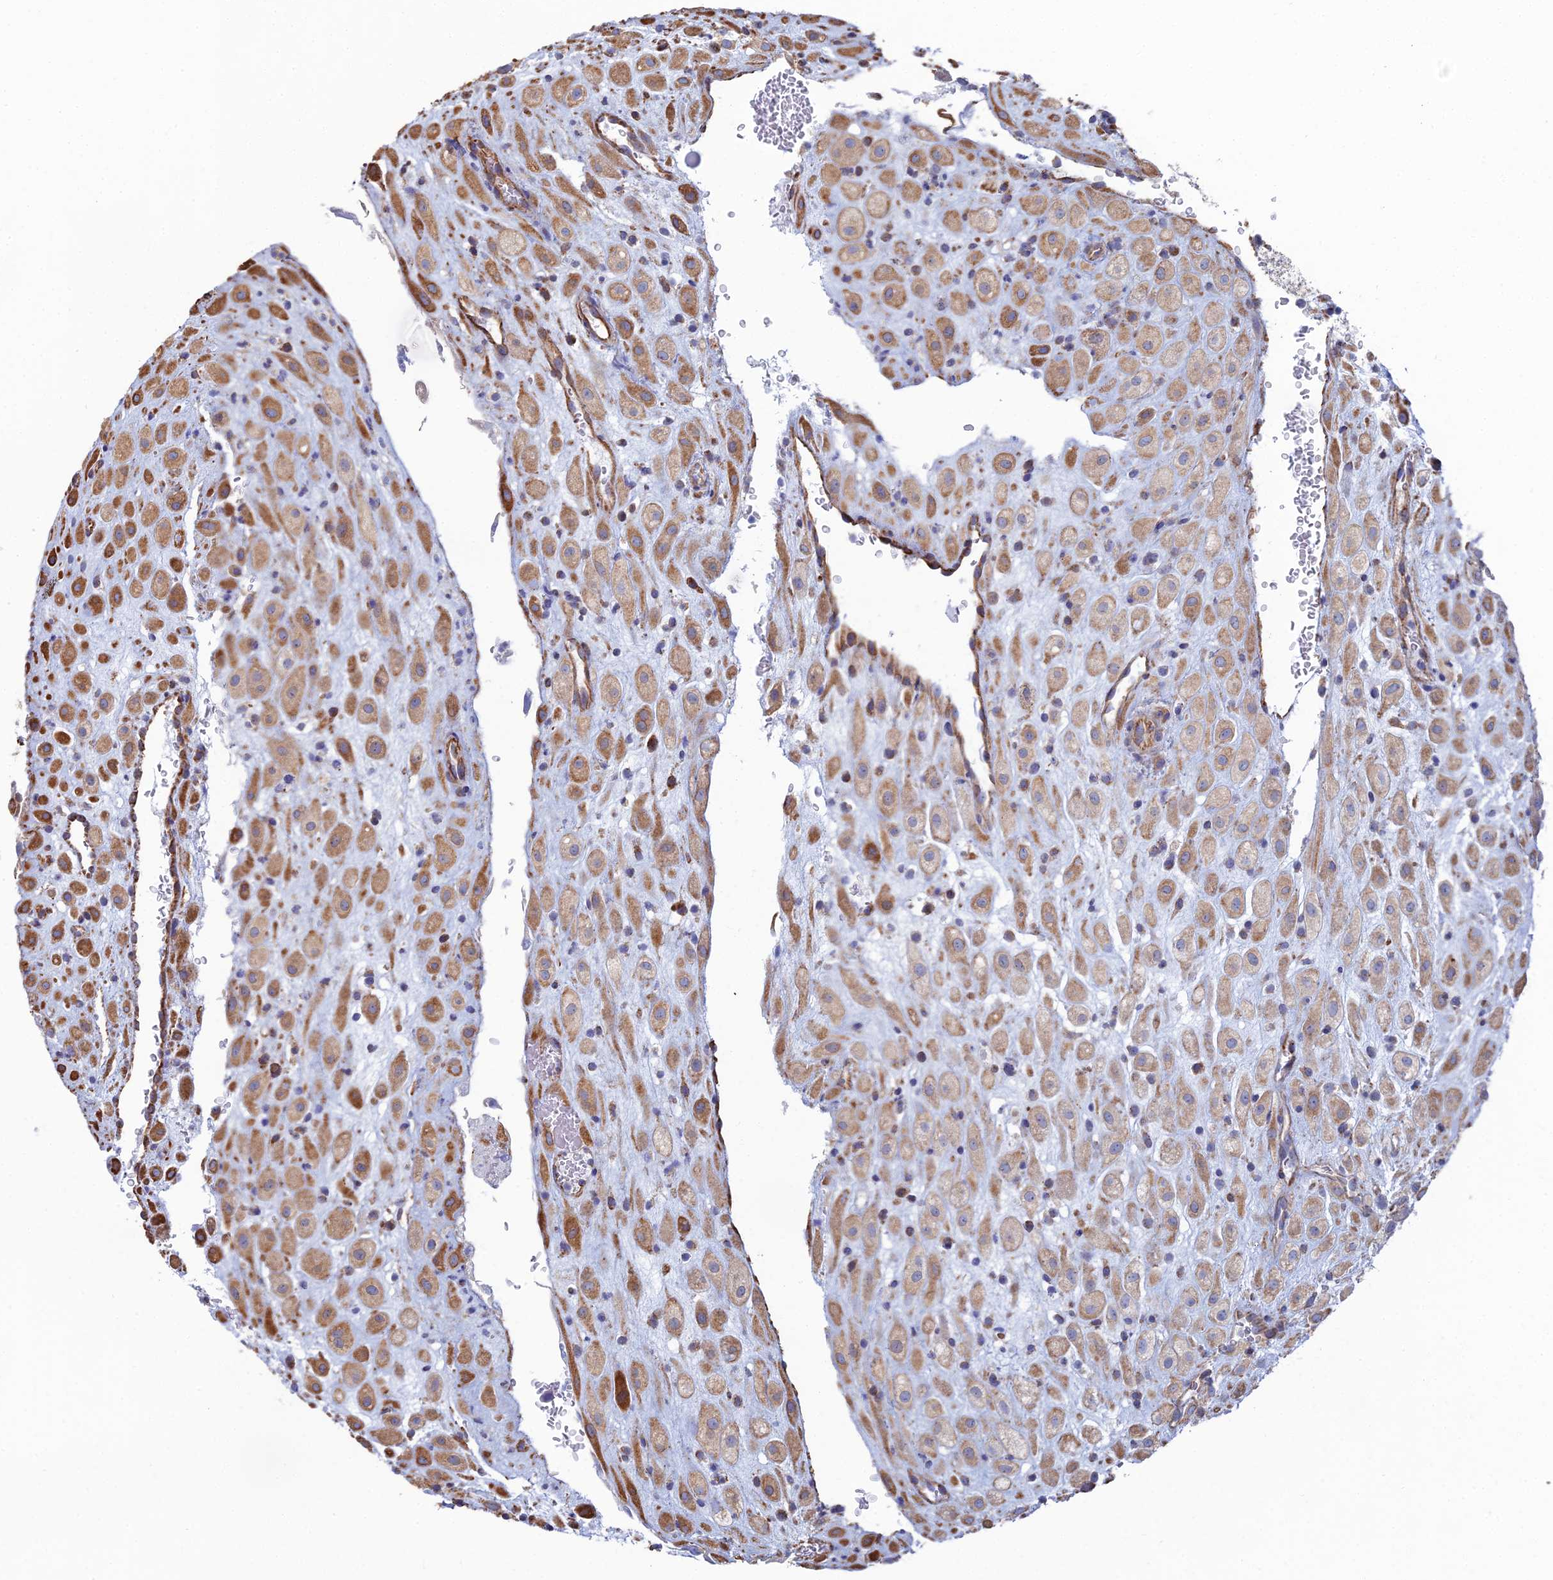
{"staining": {"intensity": "moderate", "quantity": ">75%", "location": "cytoplasmic/membranous"}, "tissue": "placenta", "cell_type": "Decidual cells", "image_type": "normal", "snomed": [{"axis": "morphology", "description": "Normal tissue, NOS"}, {"axis": "topography", "description": "Placenta"}], "caption": "Immunohistochemical staining of benign placenta reveals medium levels of moderate cytoplasmic/membranous expression in about >75% of decidual cells. (Brightfield microscopy of DAB IHC at high magnification).", "gene": "CLVS2", "patient": {"sex": "female", "age": 35}}